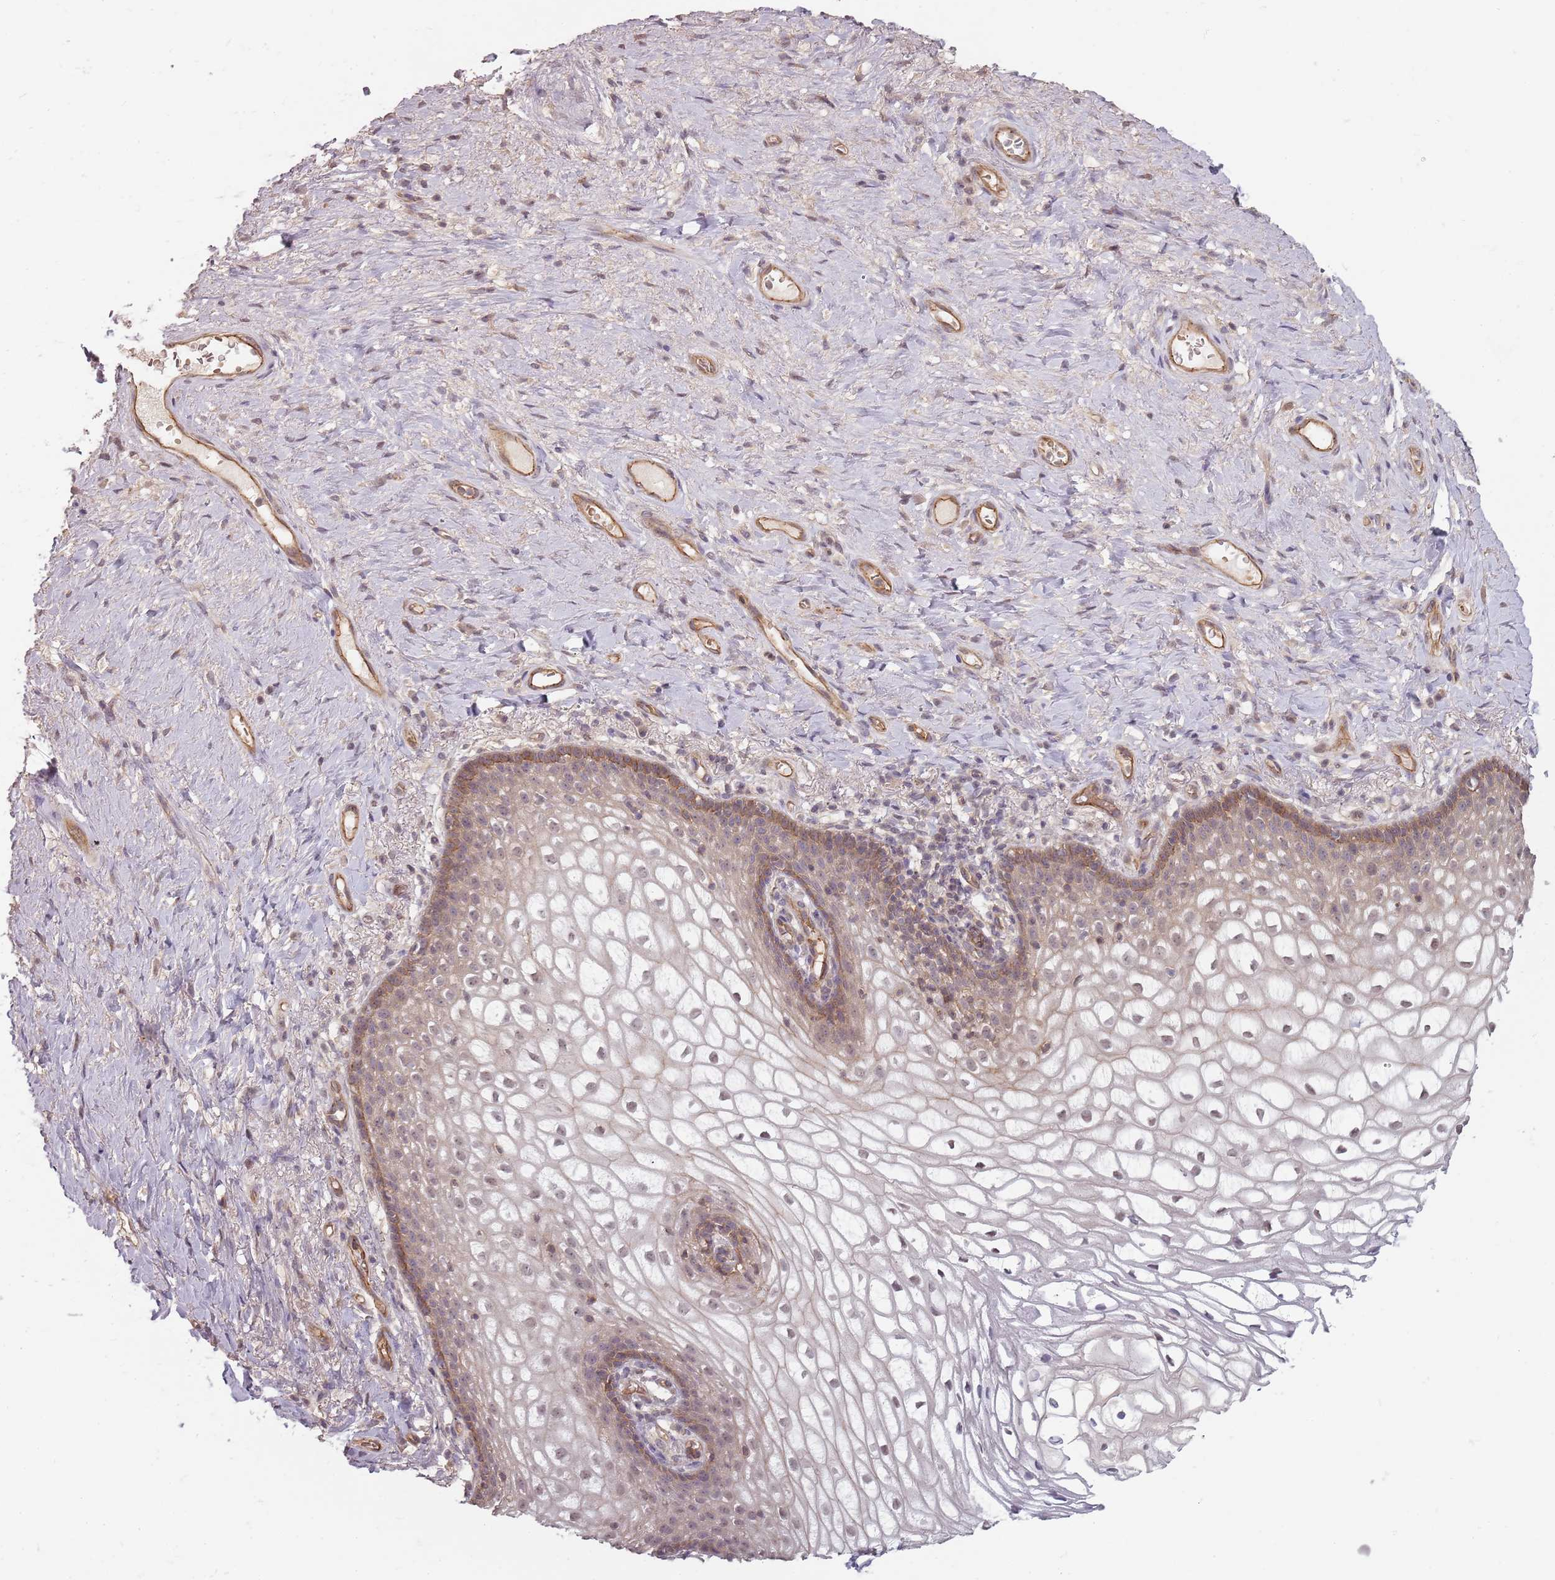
{"staining": {"intensity": "moderate", "quantity": "<25%", "location": "cytoplasmic/membranous,nuclear"}, "tissue": "vagina", "cell_type": "Squamous epithelial cells", "image_type": "normal", "snomed": [{"axis": "morphology", "description": "Normal tissue, NOS"}, {"axis": "topography", "description": "Vagina"}], "caption": "About <25% of squamous epithelial cells in benign vagina reveal moderate cytoplasmic/membranous,nuclear protein staining as visualized by brown immunohistochemical staining.", "gene": "PPP1R14C", "patient": {"sex": "female", "age": 60}}